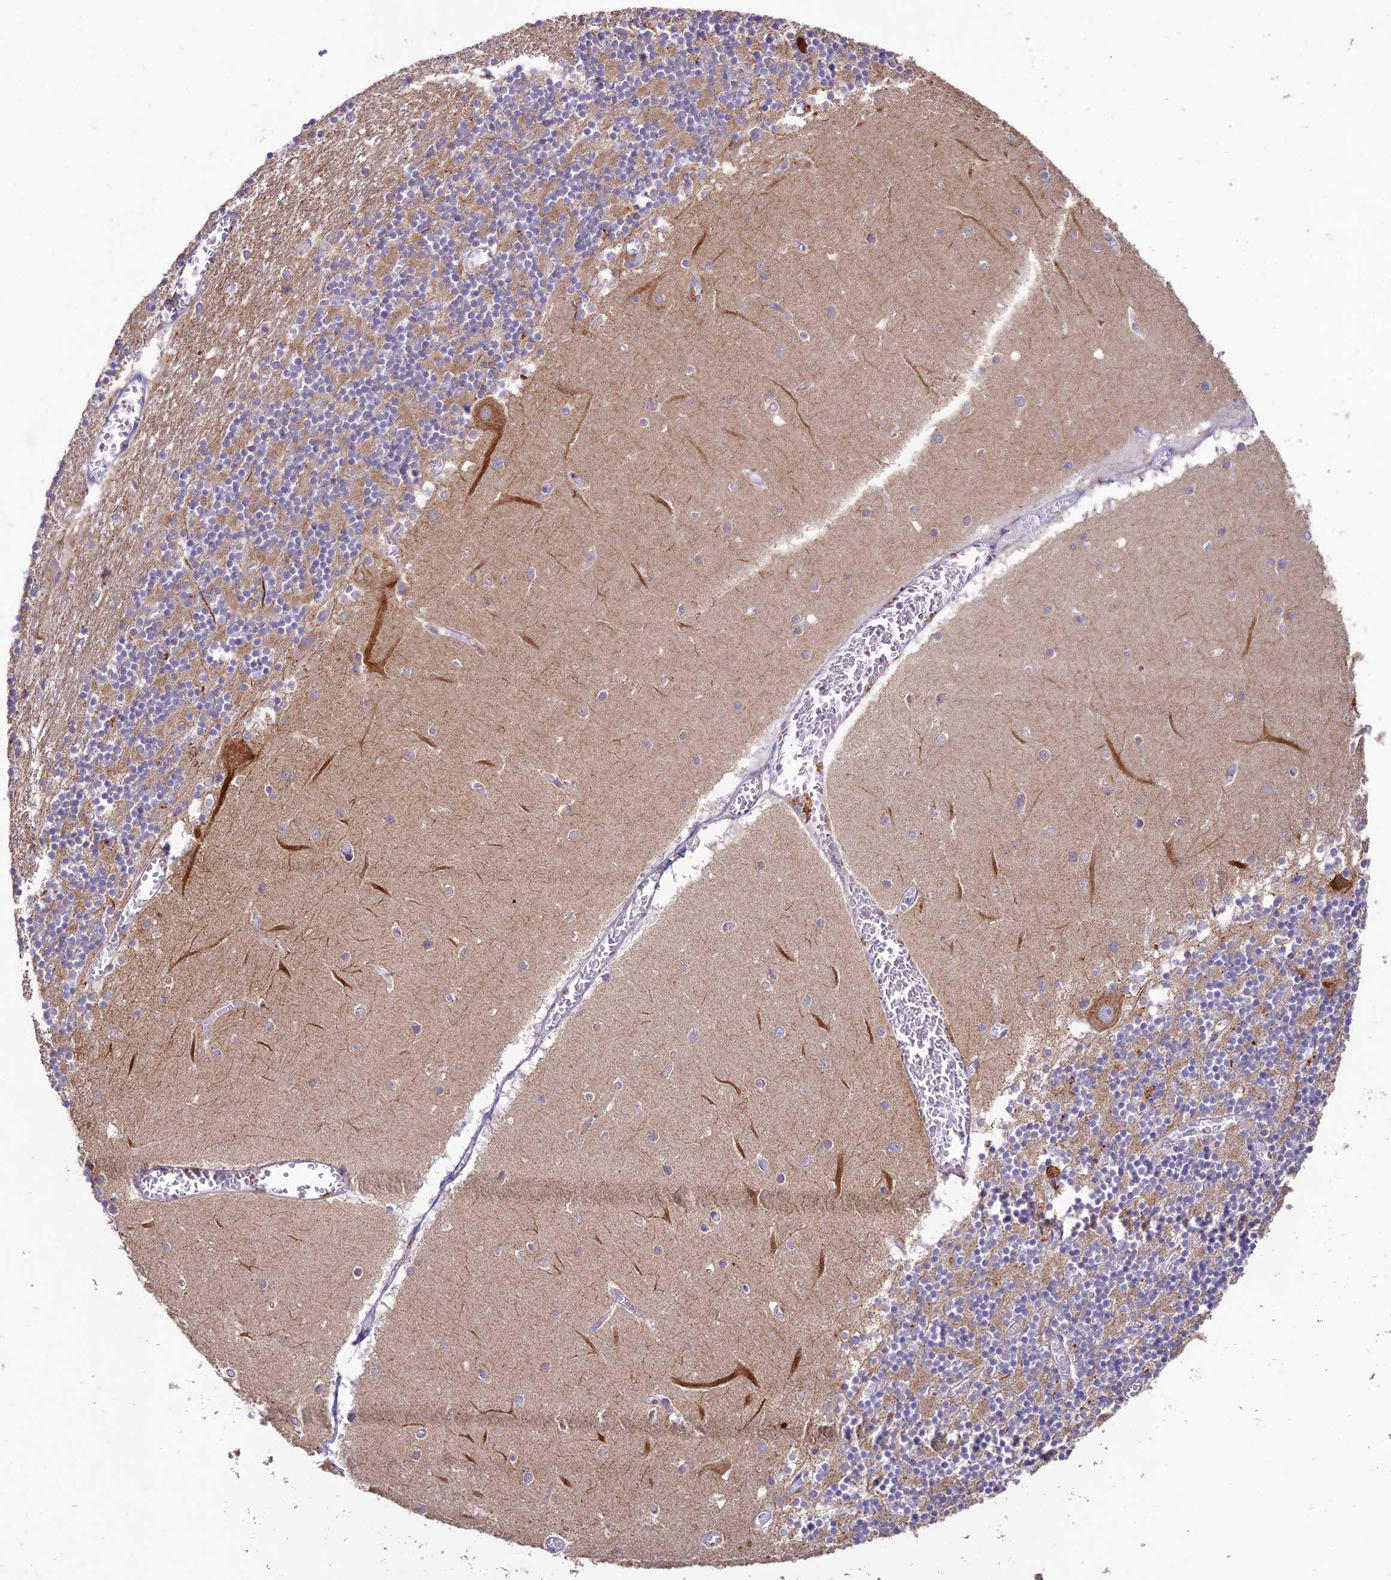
{"staining": {"intensity": "moderate", "quantity": "25%-75%", "location": "cytoplasmic/membranous"}, "tissue": "cerebellum", "cell_type": "Cells in granular layer", "image_type": "normal", "snomed": [{"axis": "morphology", "description": "Normal tissue, NOS"}, {"axis": "topography", "description": "Cerebellum"}], "caption": "This image shows IHC staining of unremarkable human cerebellum, with medium moderate cytoplasmic/membranous positivity in approximately 25%-75% of cells in granular layer.", "gene": "NXNL2", "patient": {"sex": "female", "age": 28}}